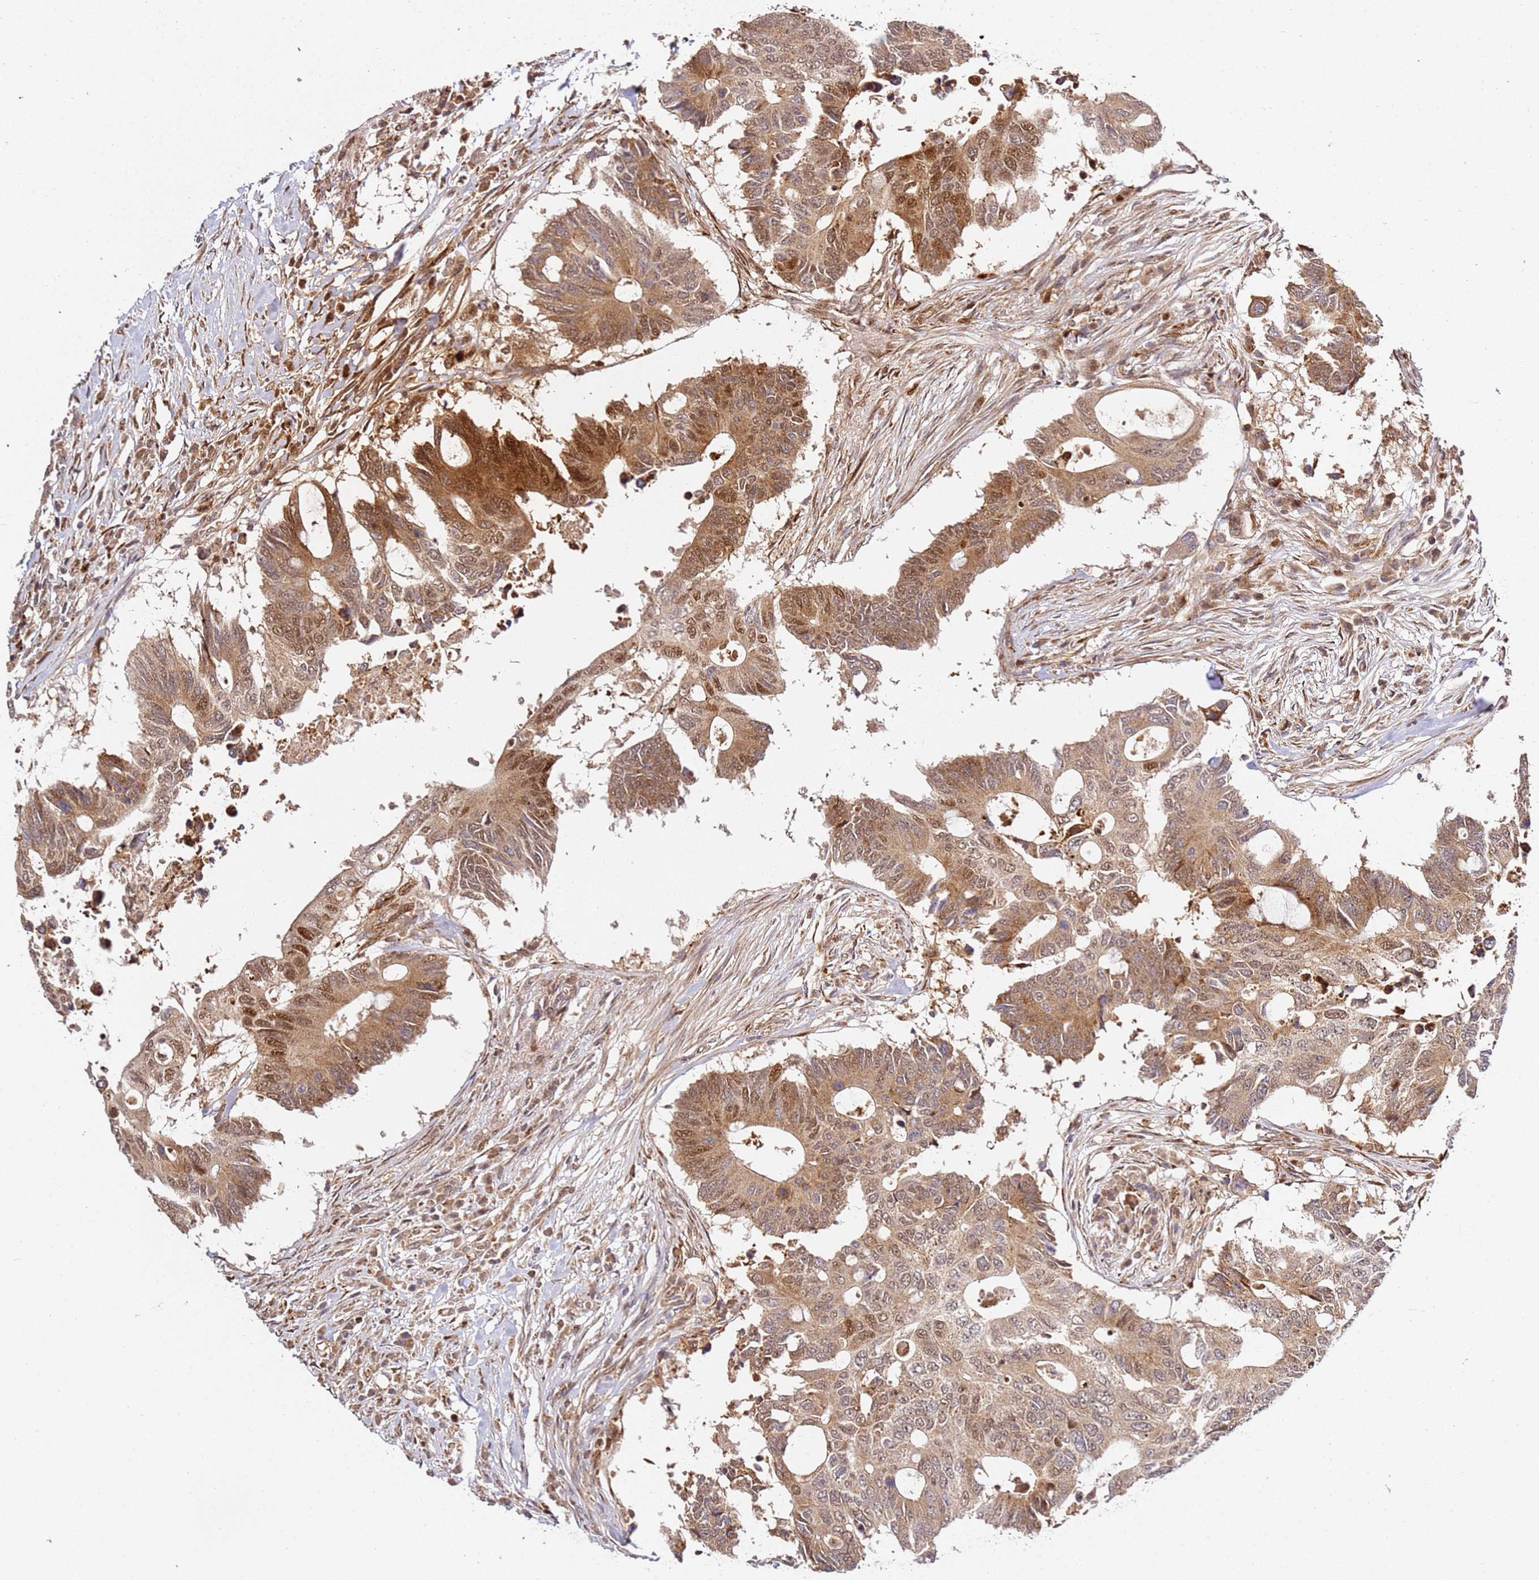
{"staining": {"intensity": "moderate", "quantity": ">75%", "location": "cytoplasmic/membranous,nuclear"}, "tissue": "colorectal cancer", "cell_type": "Tumor cells", "image_type": "cancer", "snomed": [{"axis": "morphology", "description": "Adenocarcinoma, NOS"}, {"axis": "topography", "description": "Colon"}], "caption": "This is an image of immunohistochemistry staining of colorectal adenocarcinoma, which shows moderate staining in the cytoplasmic/membranous and nuclear of tumor cells.", "gene": "SMOX", "patient": {"sex": "male", "age": 71}}